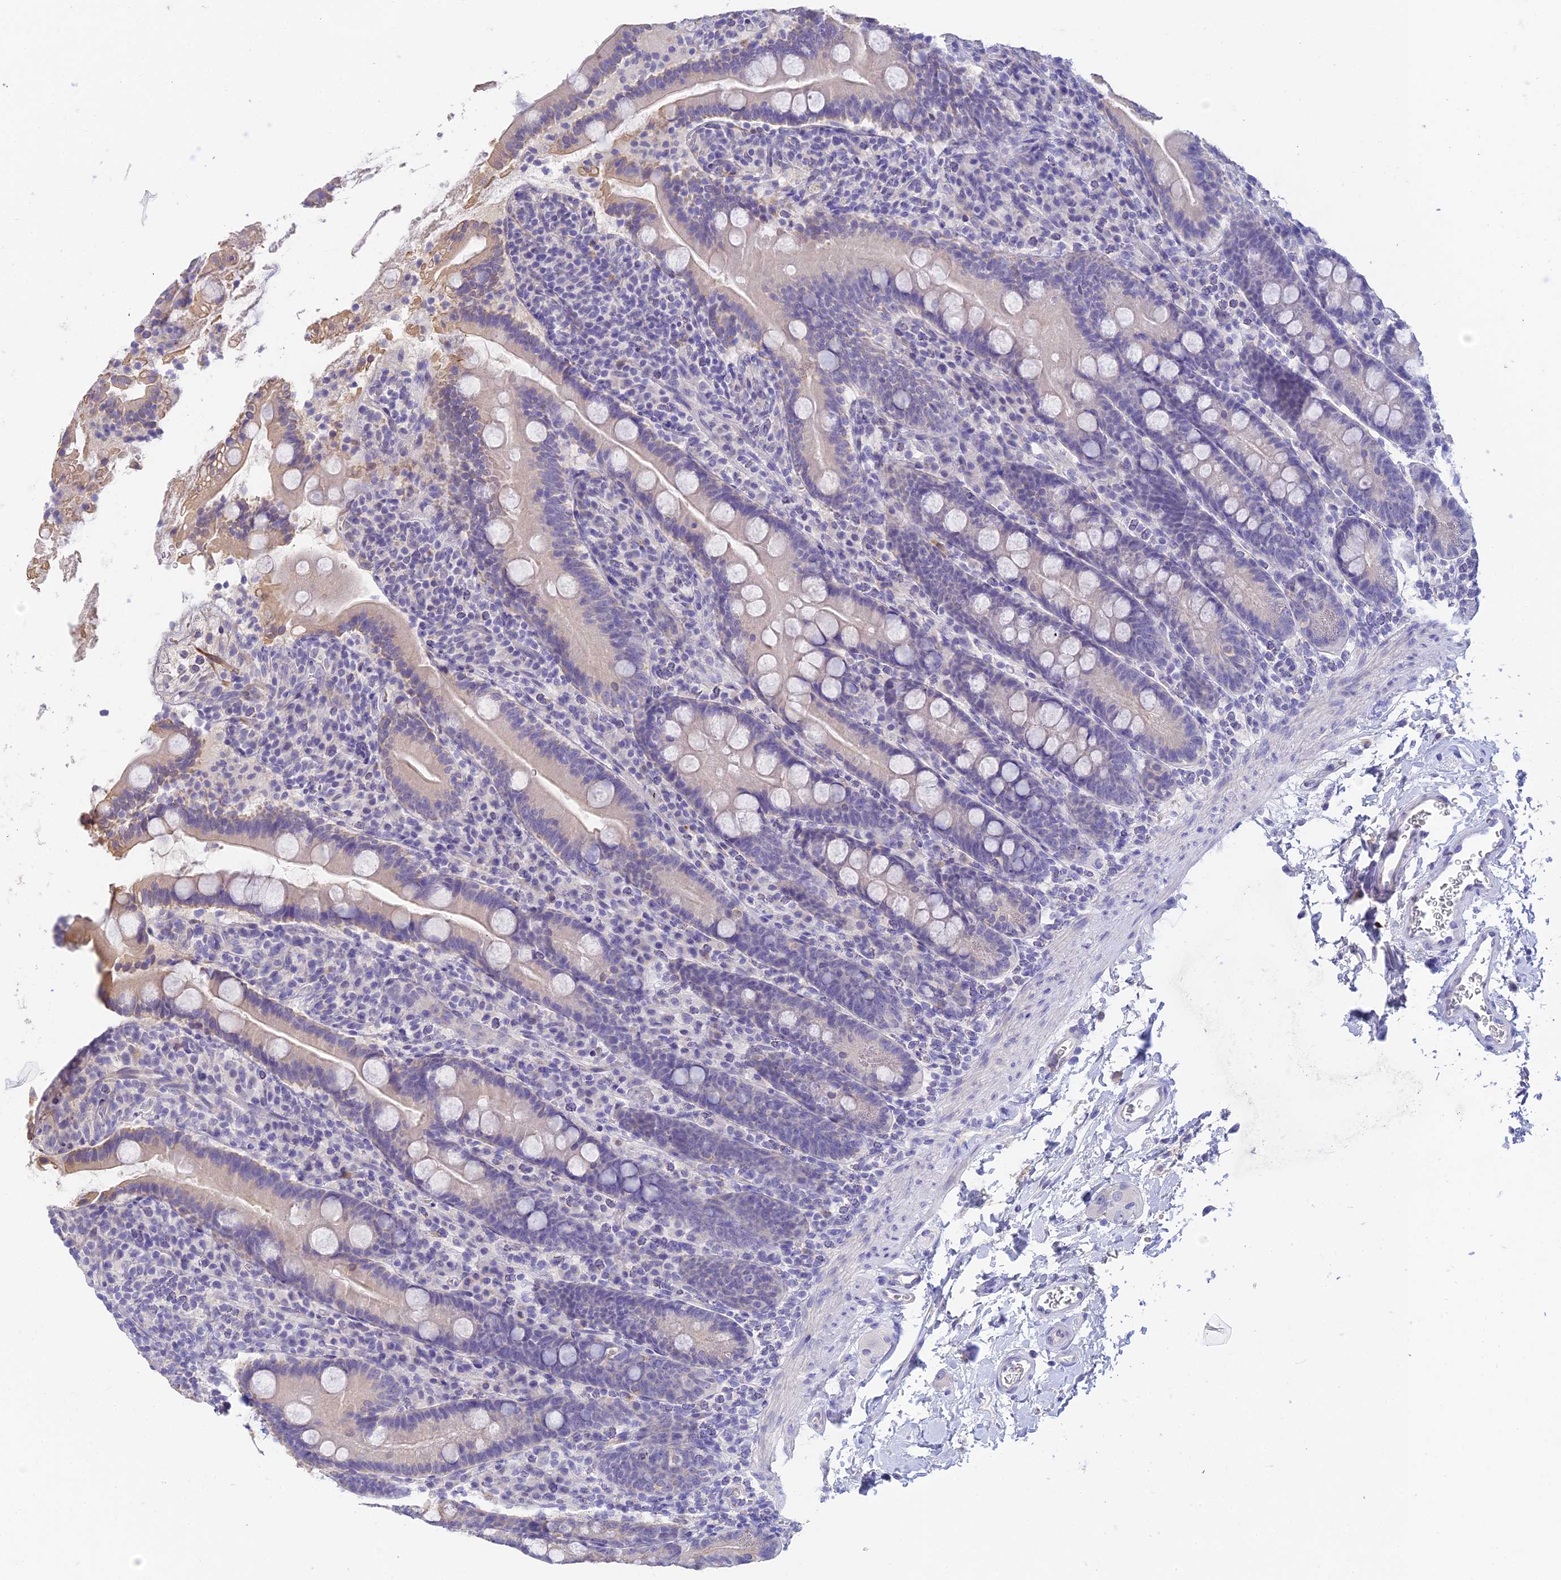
{"staining": {"intensity": "negative", "quantity": "none", "location": "none"}, "tissue": "duodenum", "cell_type": "Glandular cells", "image_type": "normal", "snomed": [{"axis": "morphology", "description": "Normal tissue, NOS"}, {"axis": "topography", "description": "Duodenum"}], "caption": "Normal duodenum was stained to show a protein in brown. There is no significant expression in glandular cells. Nuclei are stained in blue.", "gene": "INTS13", "patient": {"sex": "male", "age": 35}}